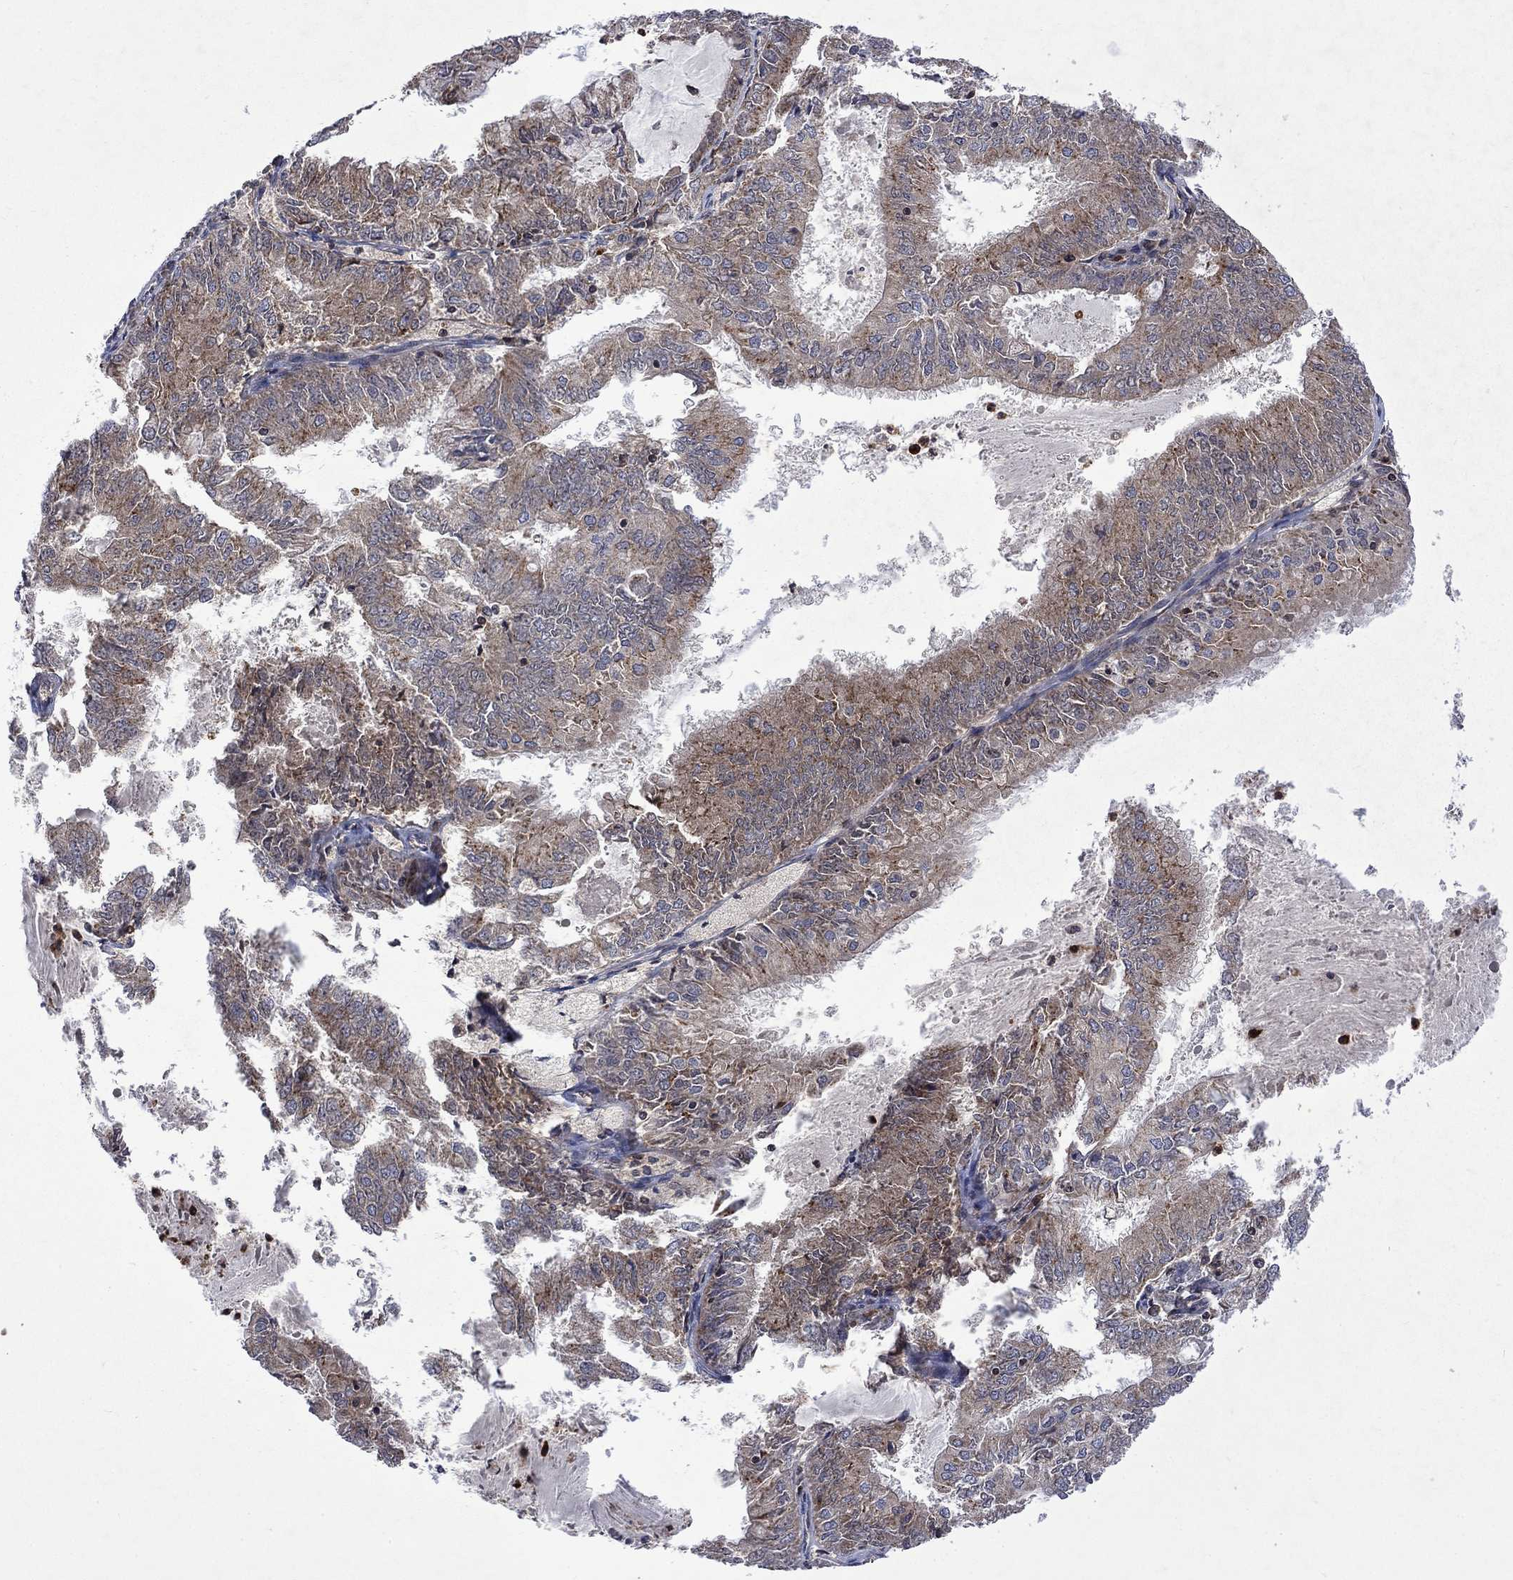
{"staining": {"intensity": "weak", "quantity": "25%-75%", "location": "cytoplasmic/membranous"}, "tissue": "endometrial cancer", "cell_type": "Tumor cells", "image_type": "cancer", "snomed": [{"axis": "morphology", "description": "Adenocarcinoma, NOS"}, {"axis": "topography", "description": "Endometrium"}], "caption": "The image shows staining of endometrial cancer (adenocarcinoma), revealing weak cytoplasmic/membranous protein staining (brown color) within tumor cells. Nuclei are stained in blue.", "gene": "TMEM33", "patient": {"sex": "female", "age": 57}}